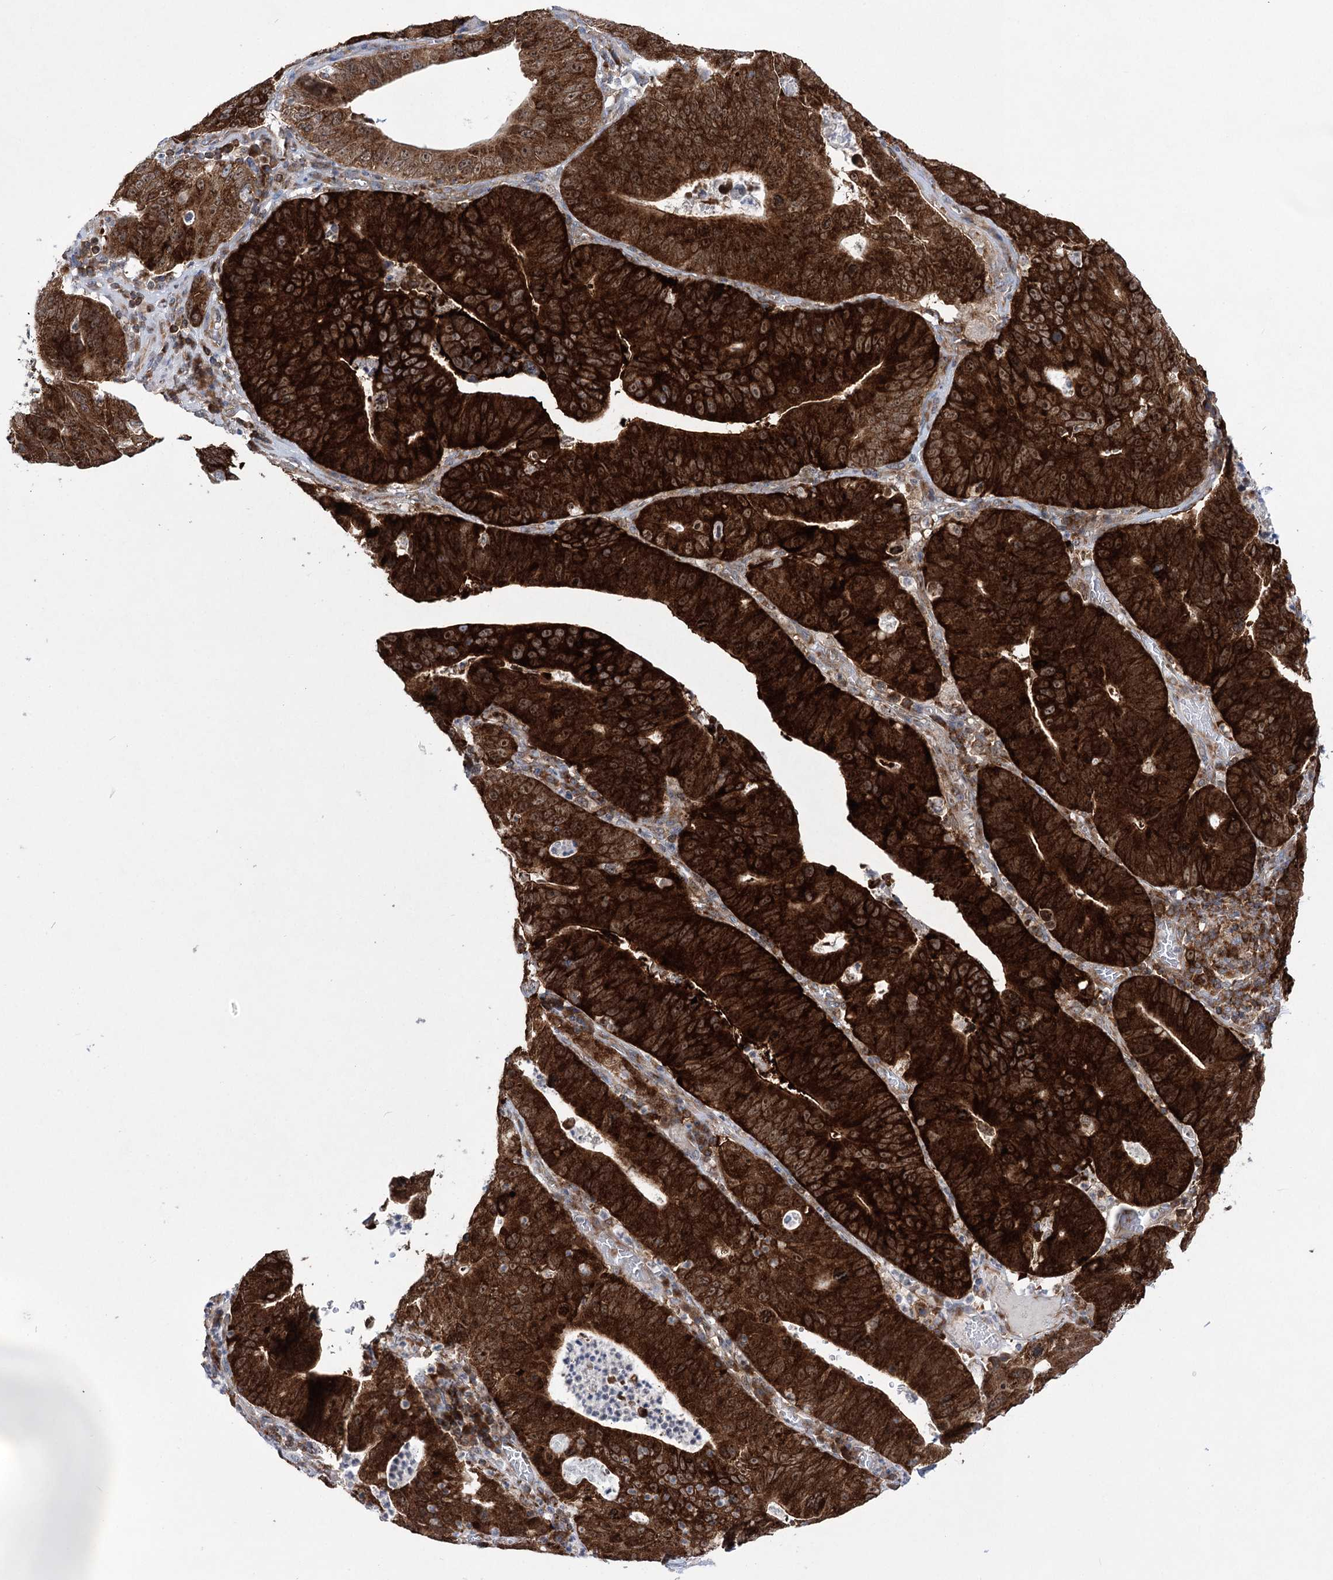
{"staining": {"intensity": "strong", "quantity": ">75%", "location": "cytoplasmic/membranous,nuclear"}, "tissue": "stomach cancer", "cell_type": "Tumor cells", "image_type": "cancer", "snomed": [{"axis": "morphology", "description": "Adenocarcinoma, NOS"}, {"axis": "topography", "description": "Stomach"}], "caption": "Tumor cells show strong cytoplasmic/membranous and nuclear expression in about >75% of cells in stomach cancer.", "gene": "ZNF622", "patient": {"sex": "male", "age": 59}}